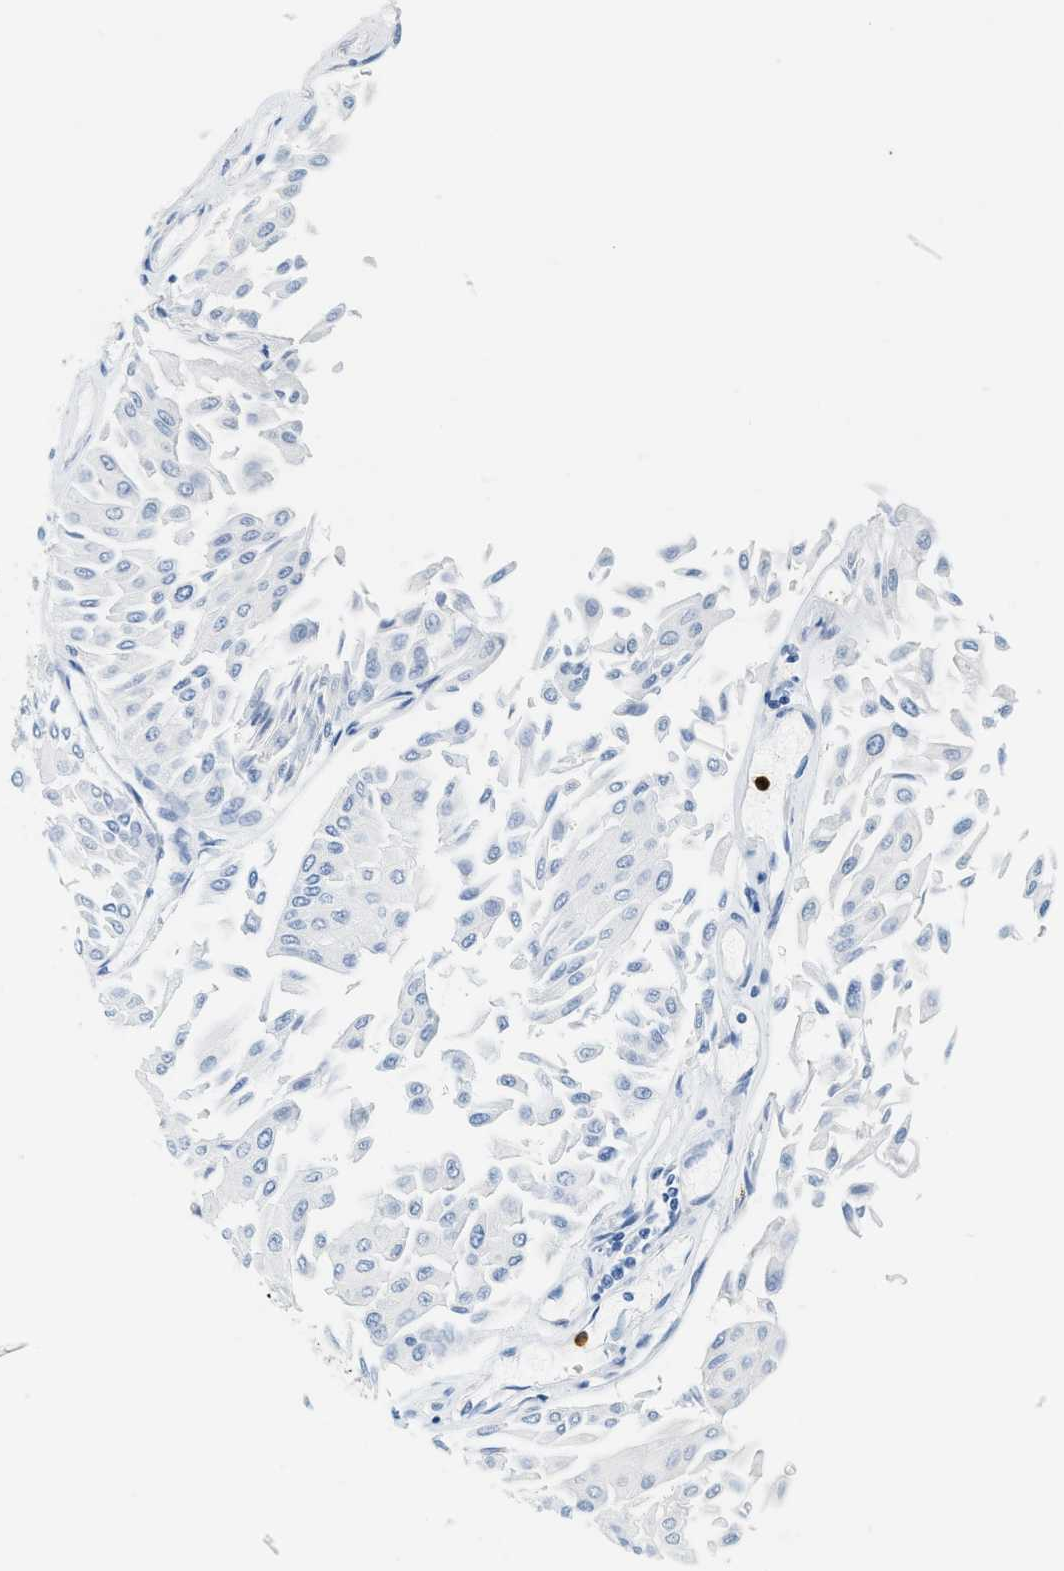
{"staining": {"intensity": "negative", "quantity": "none", "location": "none"}, "tissue": "urothelial cancer", "cell_type": "Tumor cells", "image_type": "cancer", "snomed": [{"axis": "morphology", "description": "Urothelial carcinoma, Low grade"}, {"axis": "topography", "description": "Urinary bladder"}], "caption": "Photomicrograph shows no significant protein positivity in tumor cells of urothelial carcinoma (low-grade). (Brightfield microscopy of DAB (3,3'-diaminobenzidine) immunohistochemistry (IHC) at high magnification).", "gene": "LCN2", "patient": {"sex": "male", "age": 67}}